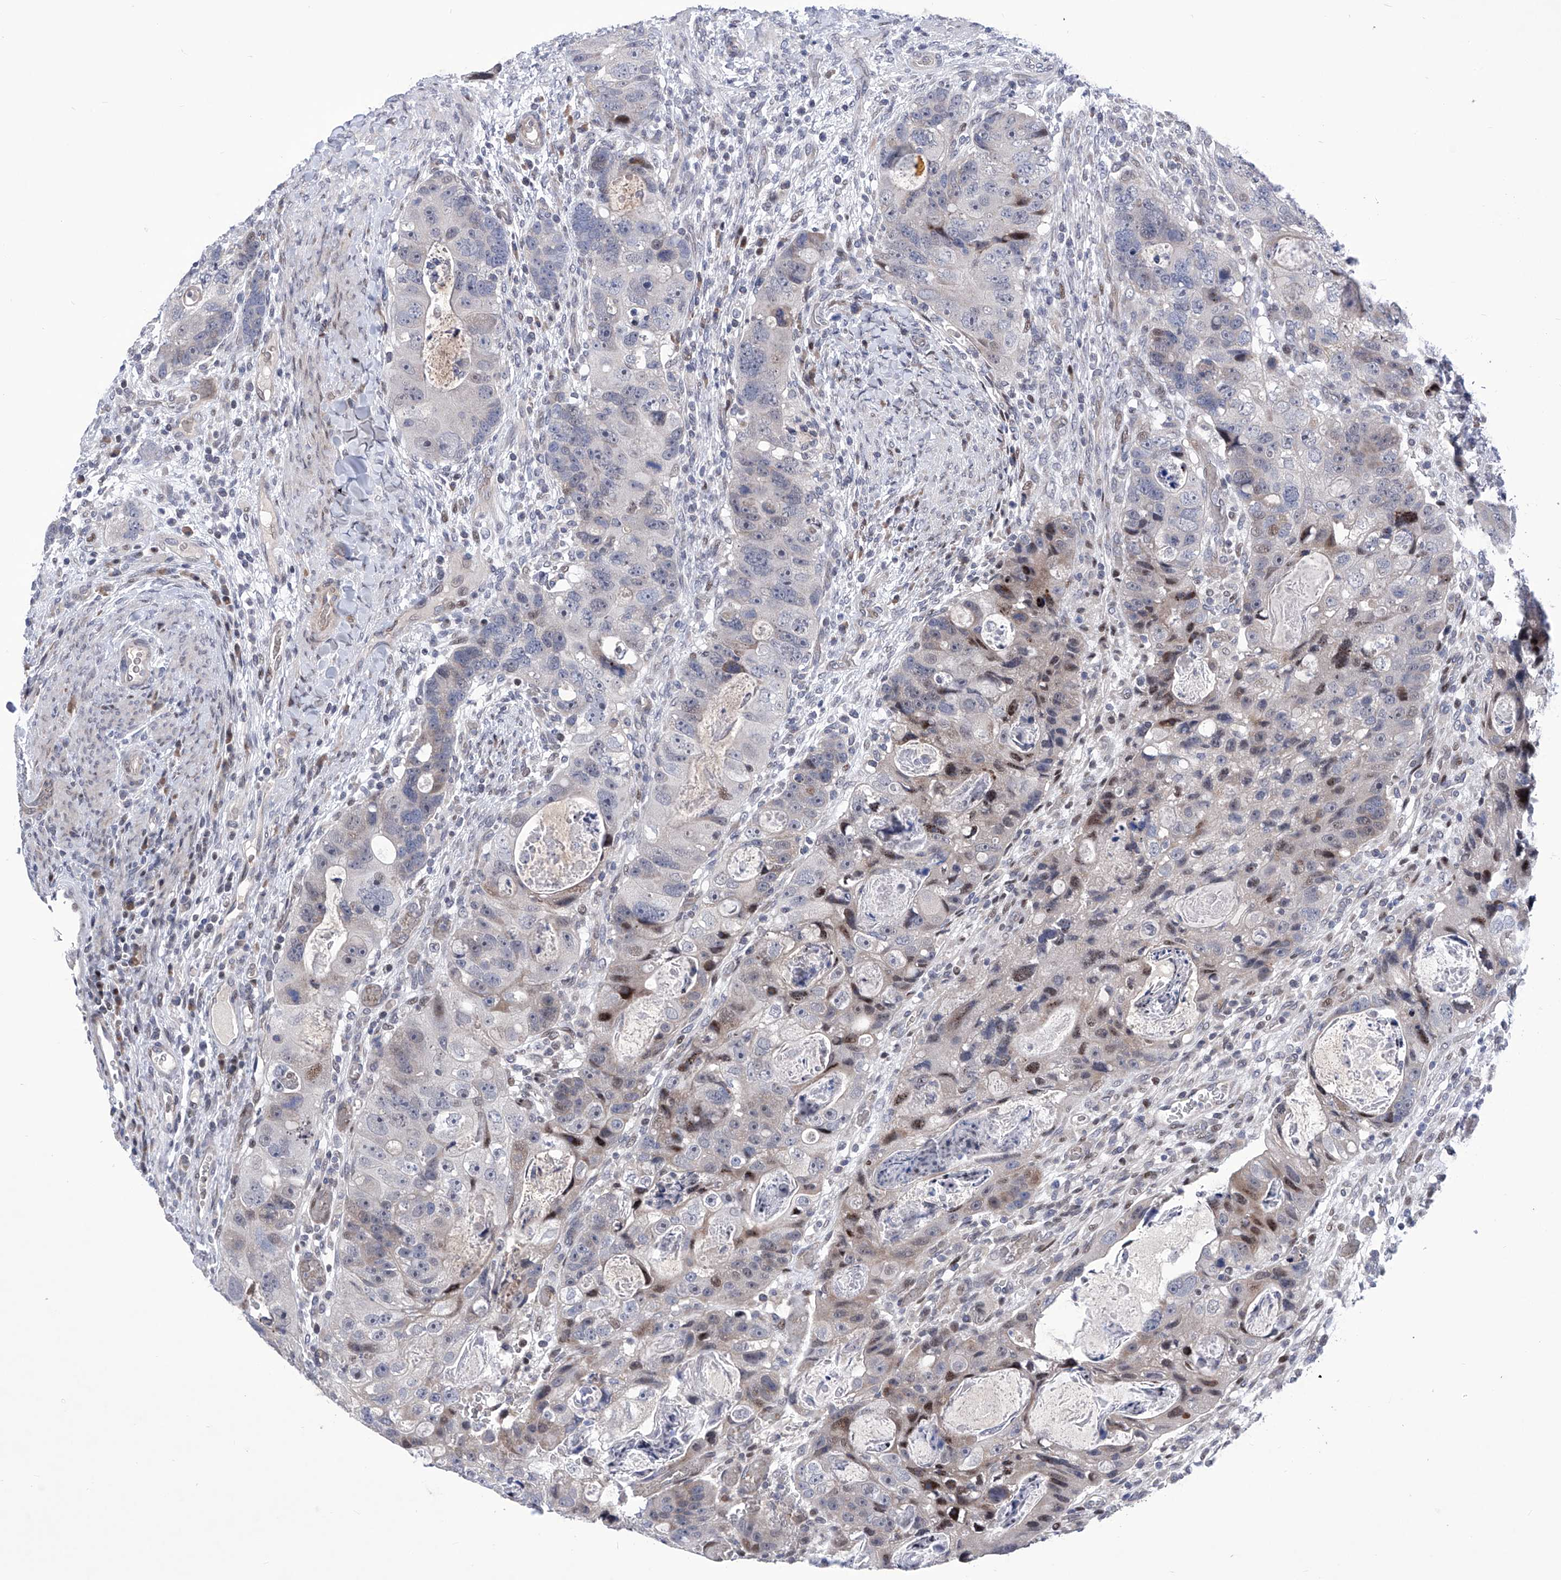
{"staining": {"intensity": "moderate", "quantity": "<25%", "location": "nuclear"}, "tissue": "colorectal cancer", "cell_type": "Tumor cells", "image_type": "cancer", "snomed": [{"axis": "morphology", "description": "Adenocarcinoma, NOS"}, {"axis": "topography", "description": "Rectum"}], "caption": "Brown immunohistochemical staining in human colorectal cancer exhibits moderate nuclear staining in about <25% of tumor cells. (IHC, brightfield microscopy, high magnification).", "gene": "NUFIP1", "patient": {"sex": "male", "age": 59}}